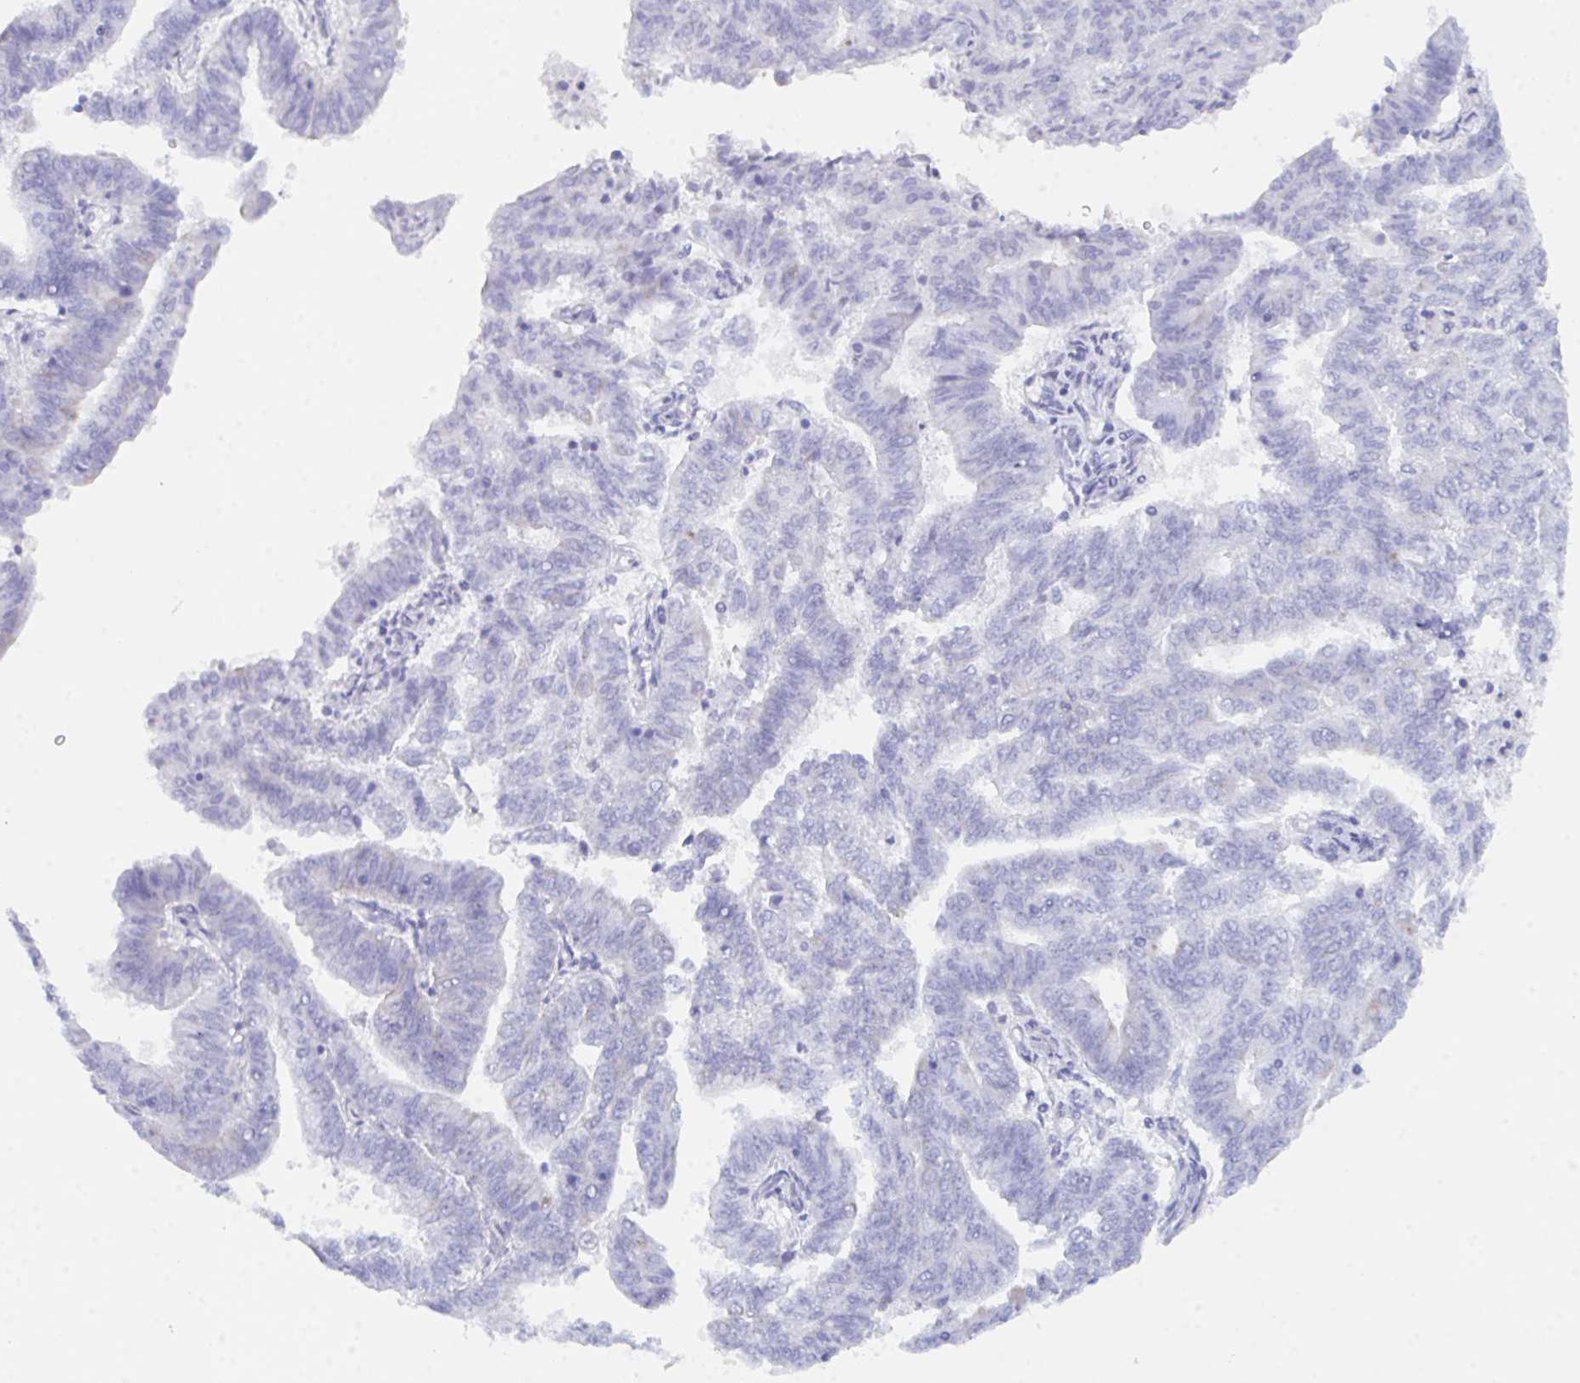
{"staining": {"intensity": "negative", "quantity": "none", "location": "none"}, "tissue": "endometrial cancer", "cell_type": "Tumor cells", "image_type": "cancer", "snomed": [{"axis": "morphology", "description": "Adenocarcinoma, NOS"}, {"axis": "topography", "description": "Endometrium"}], "caption": "Immunohistochemical staining of endometrial adenocarcinoma reveals no significant expression in tumor cells.", "gene": "CEP170B", "patient": {"sex": "female", "age": 82}}